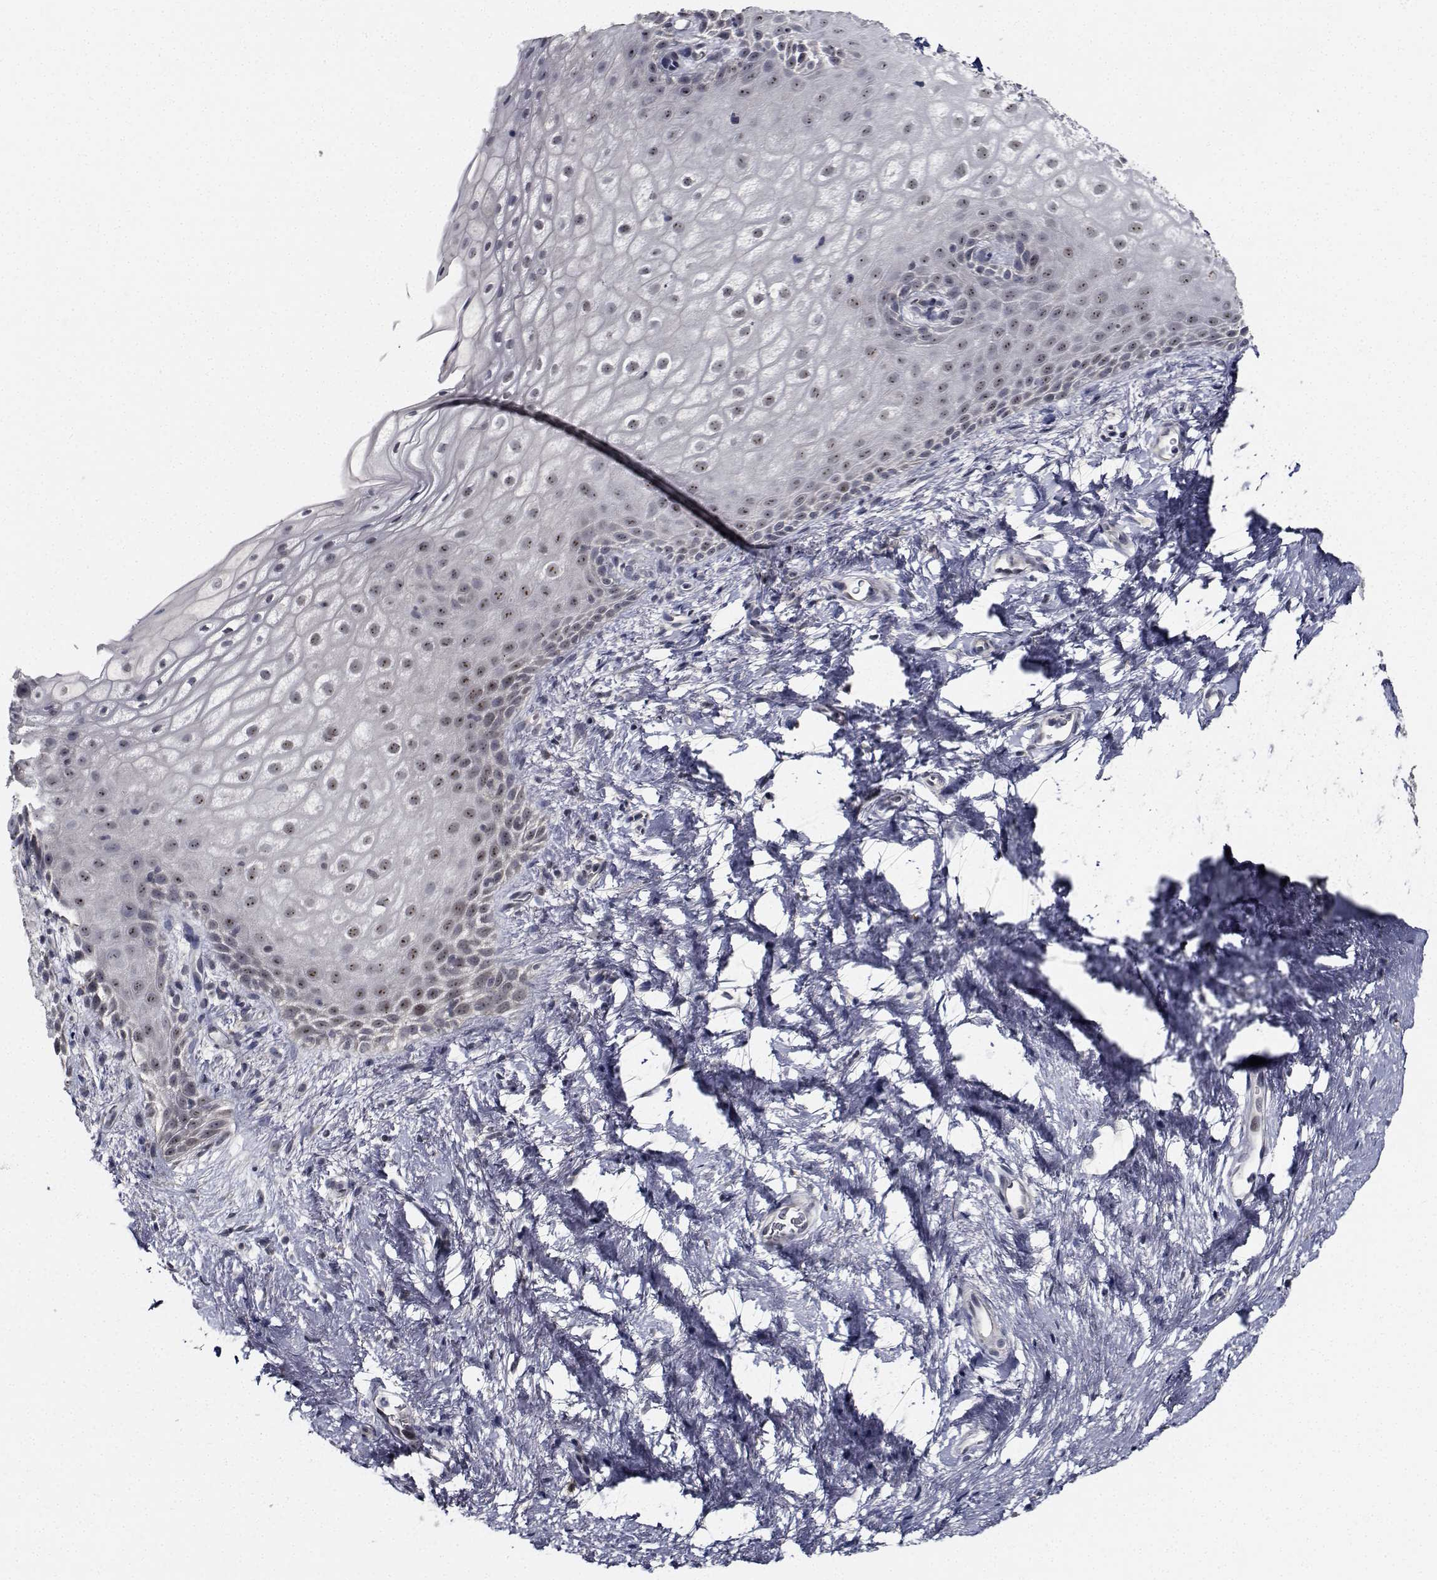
{"staining": {"intensity": "moderate", "quantity": ">75%", "location": "nuclear"}, "tissue": "skin", "cell_type": "Epidermal cells", "image_type": "normal", "snomed": [{"axis": "morphology", "description": "Normal tissue, NOS"}, {"axis": "topography", "description": "Anal"}], "caption": "Immunohistochemistry micrograph of benign skin: human skin stained using immunohistochemistry (IHC) shows medium levels of moderate protein expression localized specifically in the nuclear of epidermal cells, appearing as a nuclear brown color.", "gene": "NVL", "patient": {"sex": "female", "age": 46}}